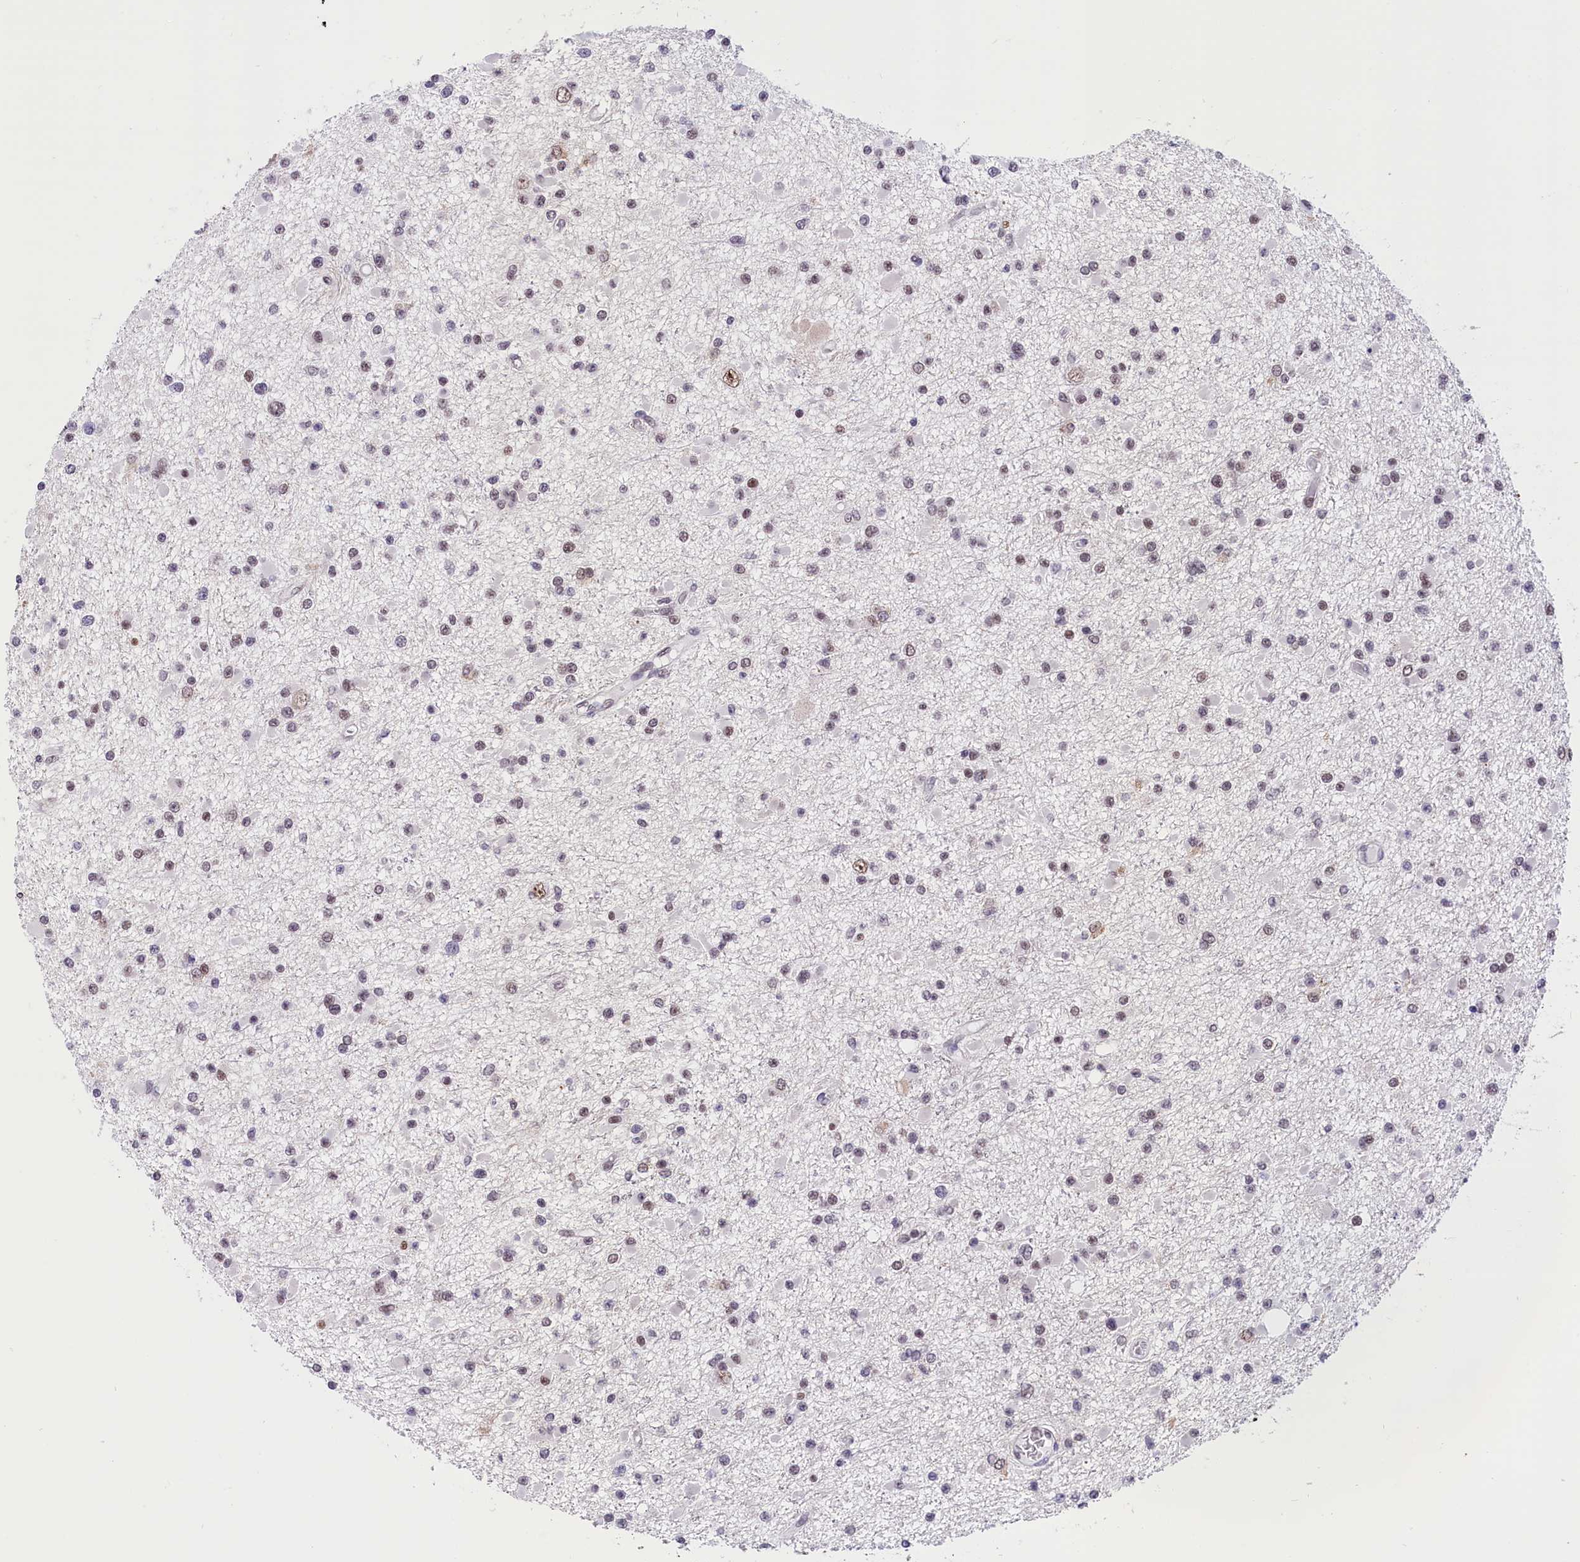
{"staining": {"intensity": "weak", "quantity": "25%-75%", "location": "nuclear"}, "tissue": "glioma", "cell_type": "Tumor cells", "image_type": "cancer", "snomed": [{"axis": "morphology", "description": "Glioma, malignant, Low grade"}, {"axis": "topography", "description": "Brain"}], "caption": "Protein analysis of malignant low-grade glioma tissue reveals weak nuclear expression in approximately 25%-75% of tumor cells. Using DAB (brown) and hematoxylin (blue) stains, captured at high magnification using brightfield microscopy.", "gene": "CDYL2", "patient": {"sex": "female", "age": 22}}